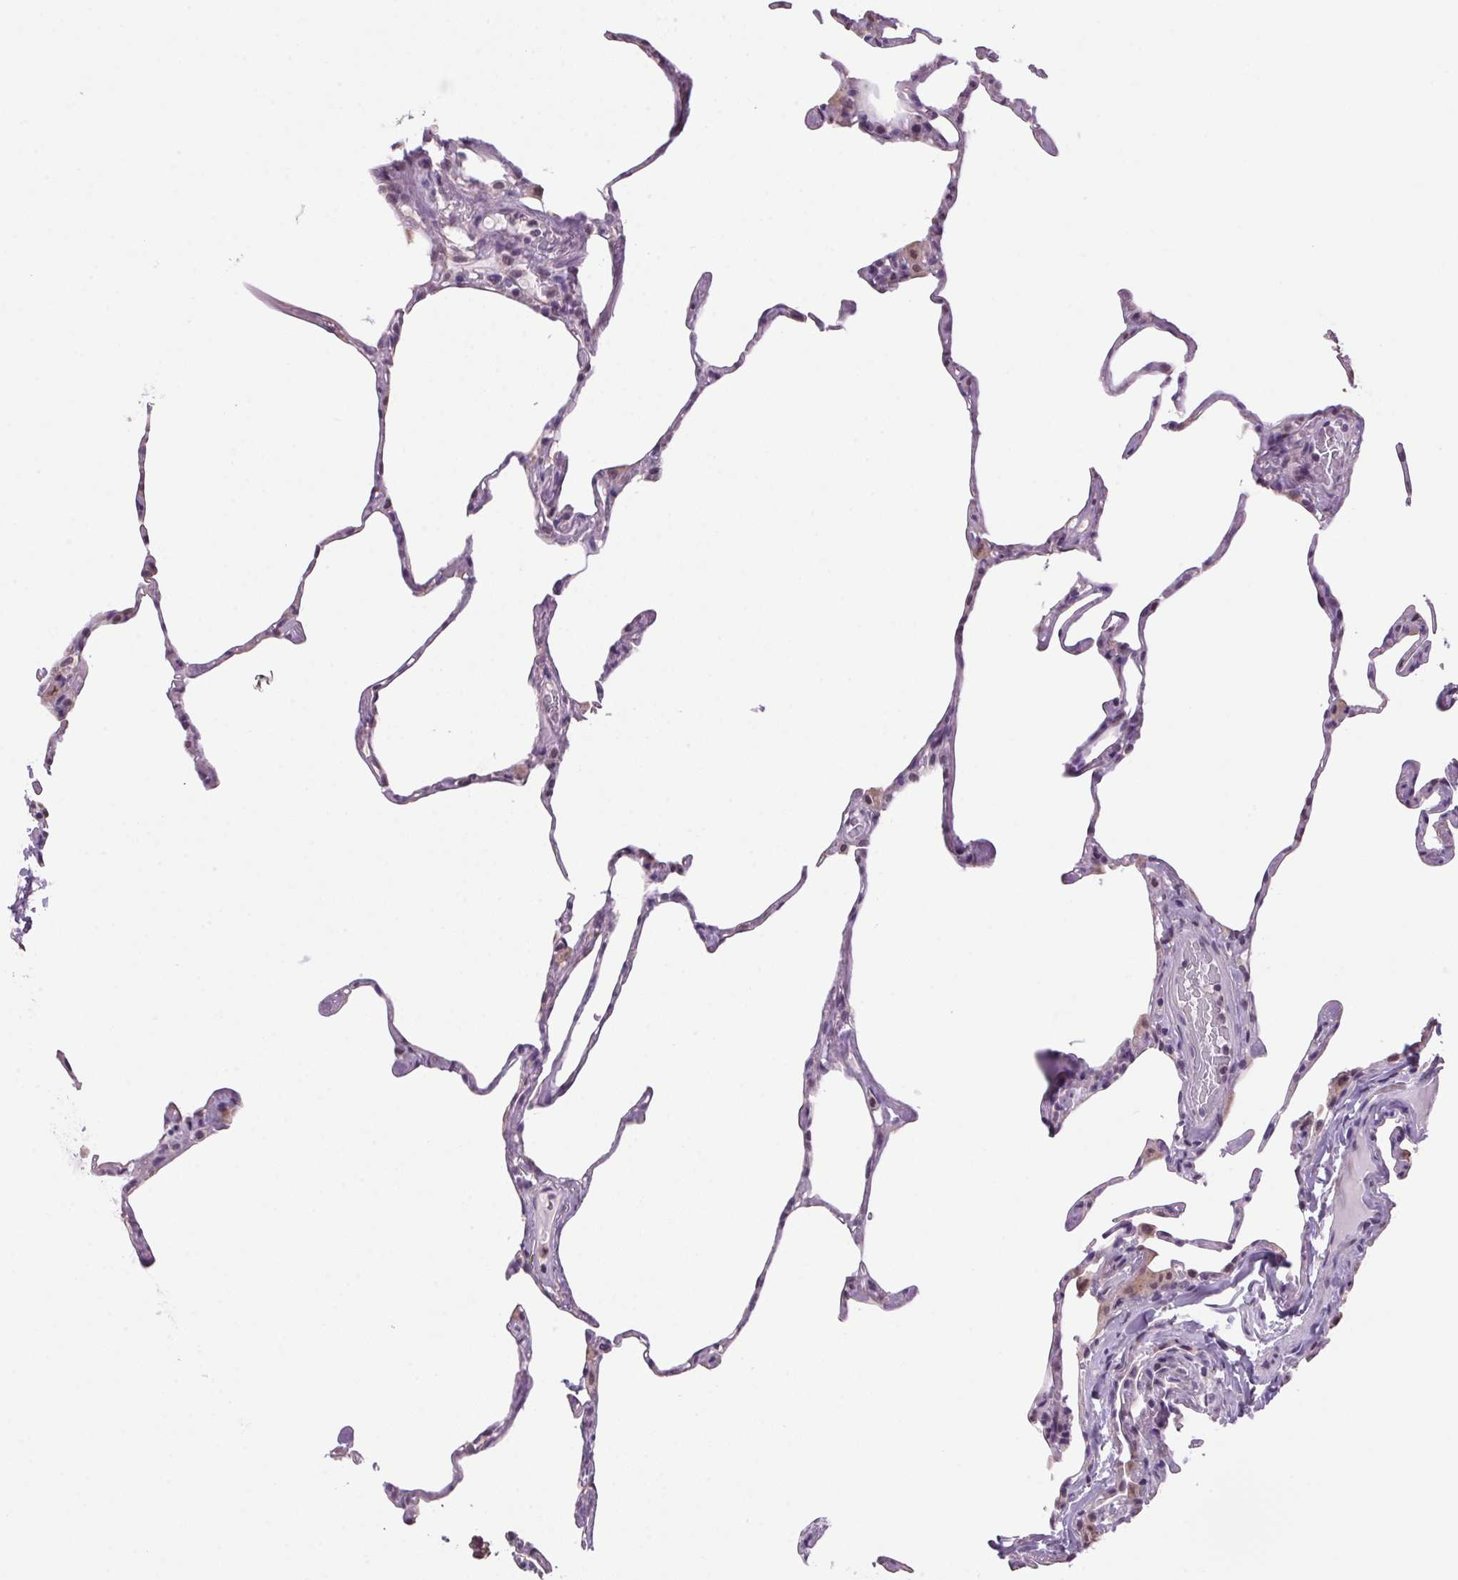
{"staining": {"intensity": "negative", "quantity": "none", "location": "none"}, "tissue": "lung", "cell_type": "Alveolar cells", "image_type": "normal", "snomed": [{"axis": "morphology", "description": "Normal tissue, NOS"}, {"axis": "topography", "description": "Lung"}], "caption": "An immunohistochemistry (IHC) micrograph of unremarkable lung is shown. There is no staining in alveolar cells of lung.", "gene": "VWA3B", "patient": {"sex": "male", "age": 65}}